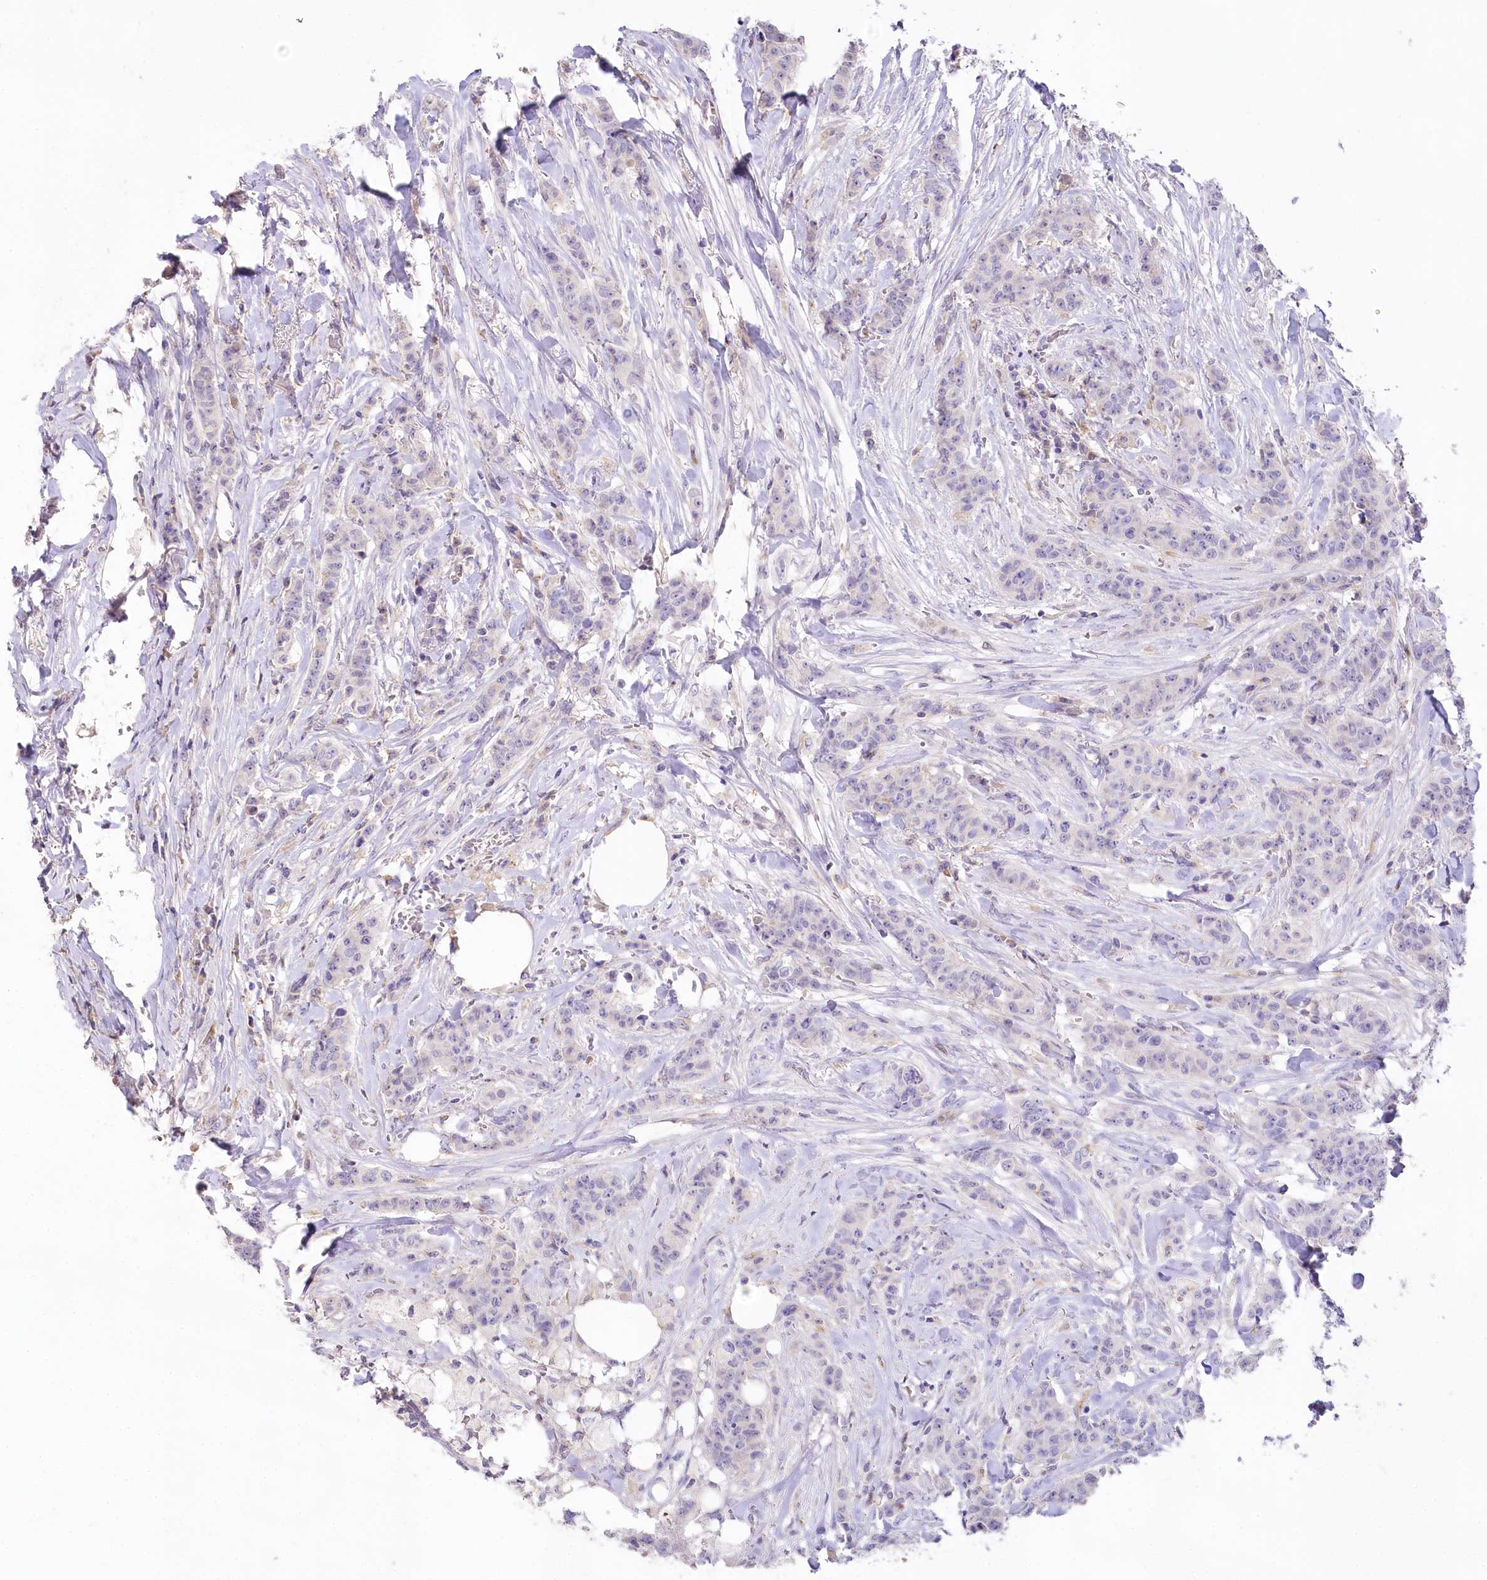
{"staining": {"intensity": "negative", "quantity": "none", "location": "none"}, "tissue": "breast cancer", "cell_type": "Tumor cells", "image_type": "cancer", "snomed": [{"axis": "morphology", "description": "Duct carcinoma"}, {"axis": "topography", "description": "Breast"}], "caption": "Tumor cells show no significant positivity in breast invasive ductal carcinoma.", "gene": "SLC6A11", "patient": {"sex": "female", "age": 40}}